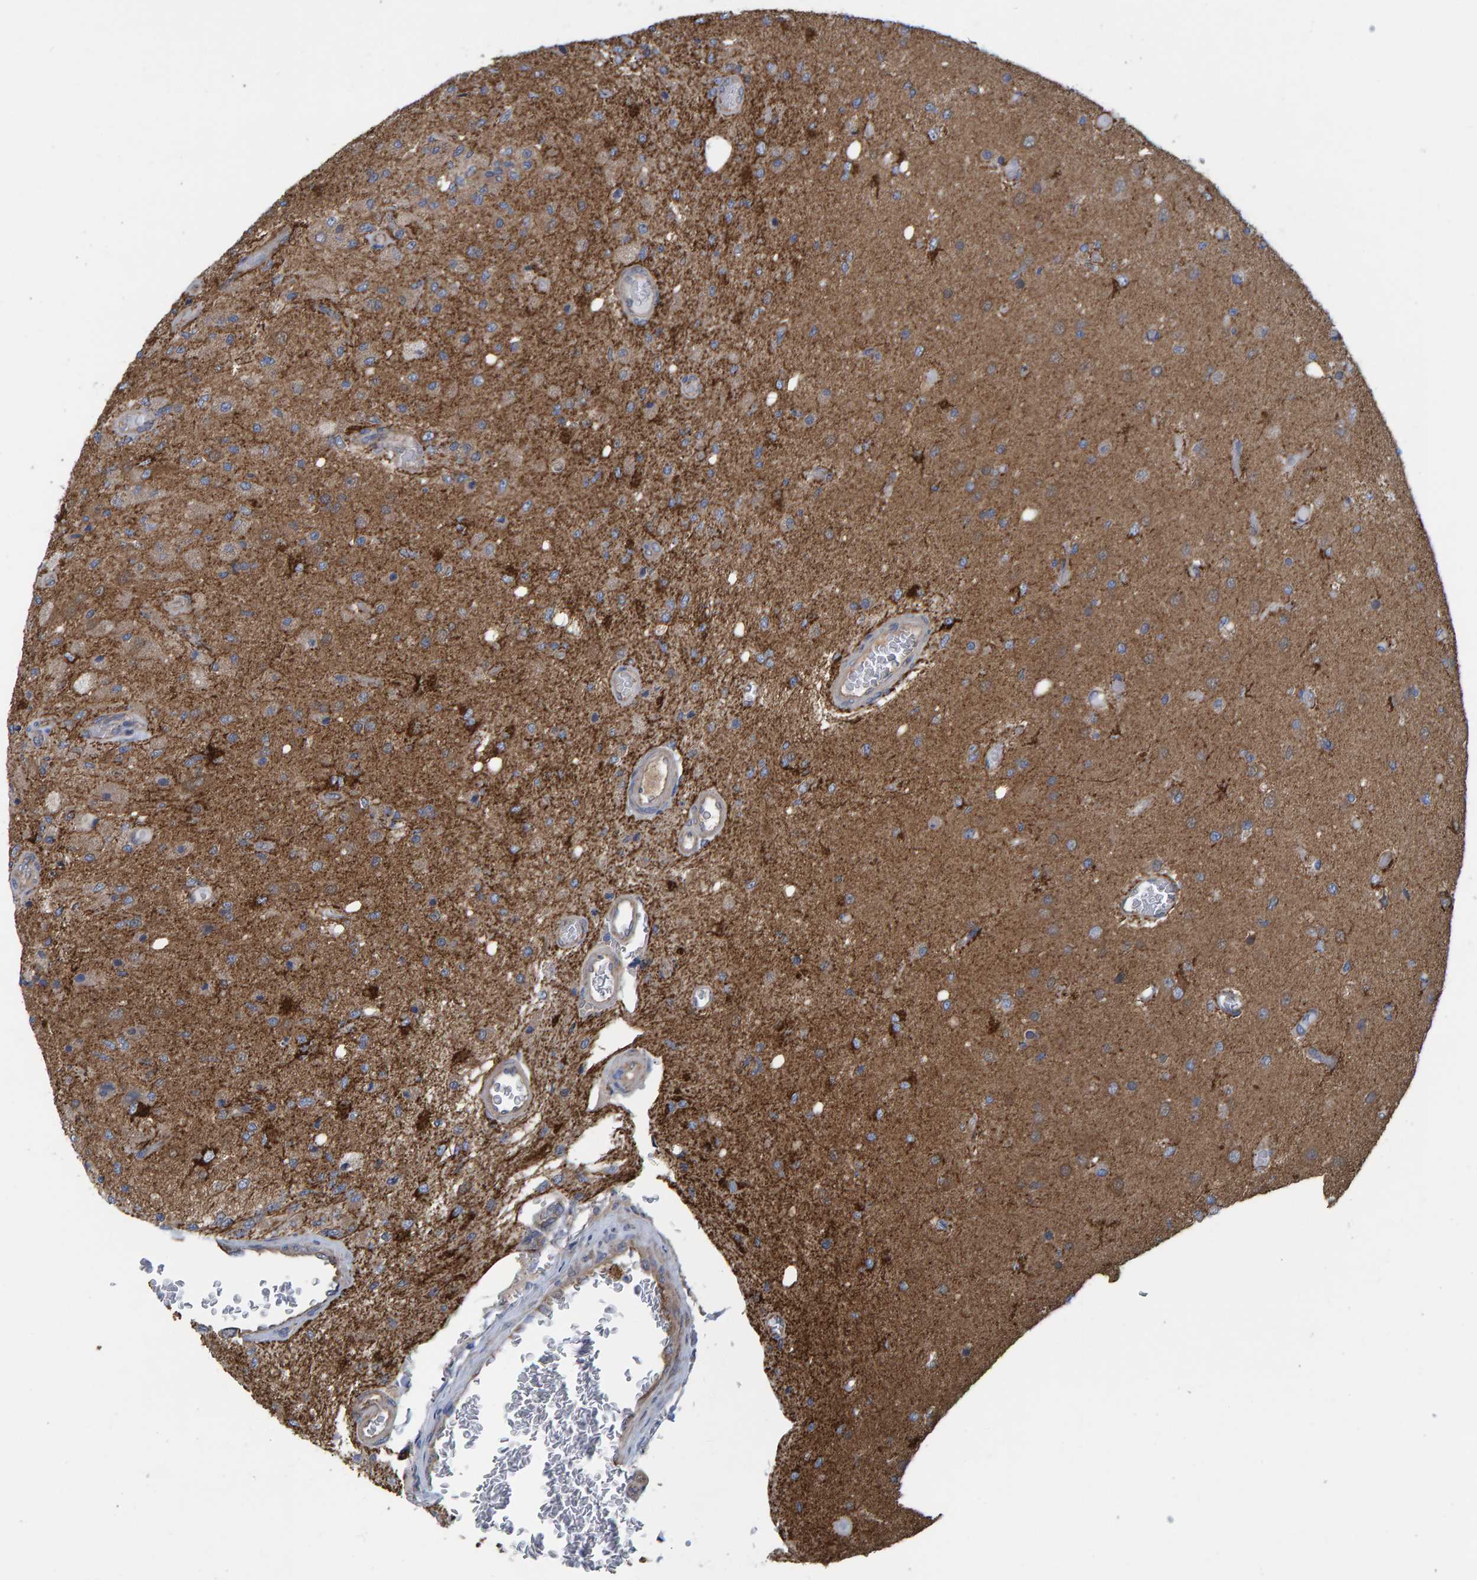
{"staining": {"intensity": "moderate", "quantity": ">75%", "location": "cytoplasmic/membranous"}, "tissue": "glioma", "cell_type": "Tumor cells", "image_type": "cancer", "snomed": [{"axis": "morphology", "description": "Normal tissue, NOS"}, {"axis": "morphology", "description": "Glioma, malignant, High grade"}, {"axis": "topography", "description": "Cerebral cortex"}], "caption": "Immunohistochemical staining of human glioma displays medium levels of moderate cytoplasmic/membranous protein positivity in approximately >75% of tumor cells.", "gene": "LRSAM1", "patient": {"sex": "male", "age": 77}}